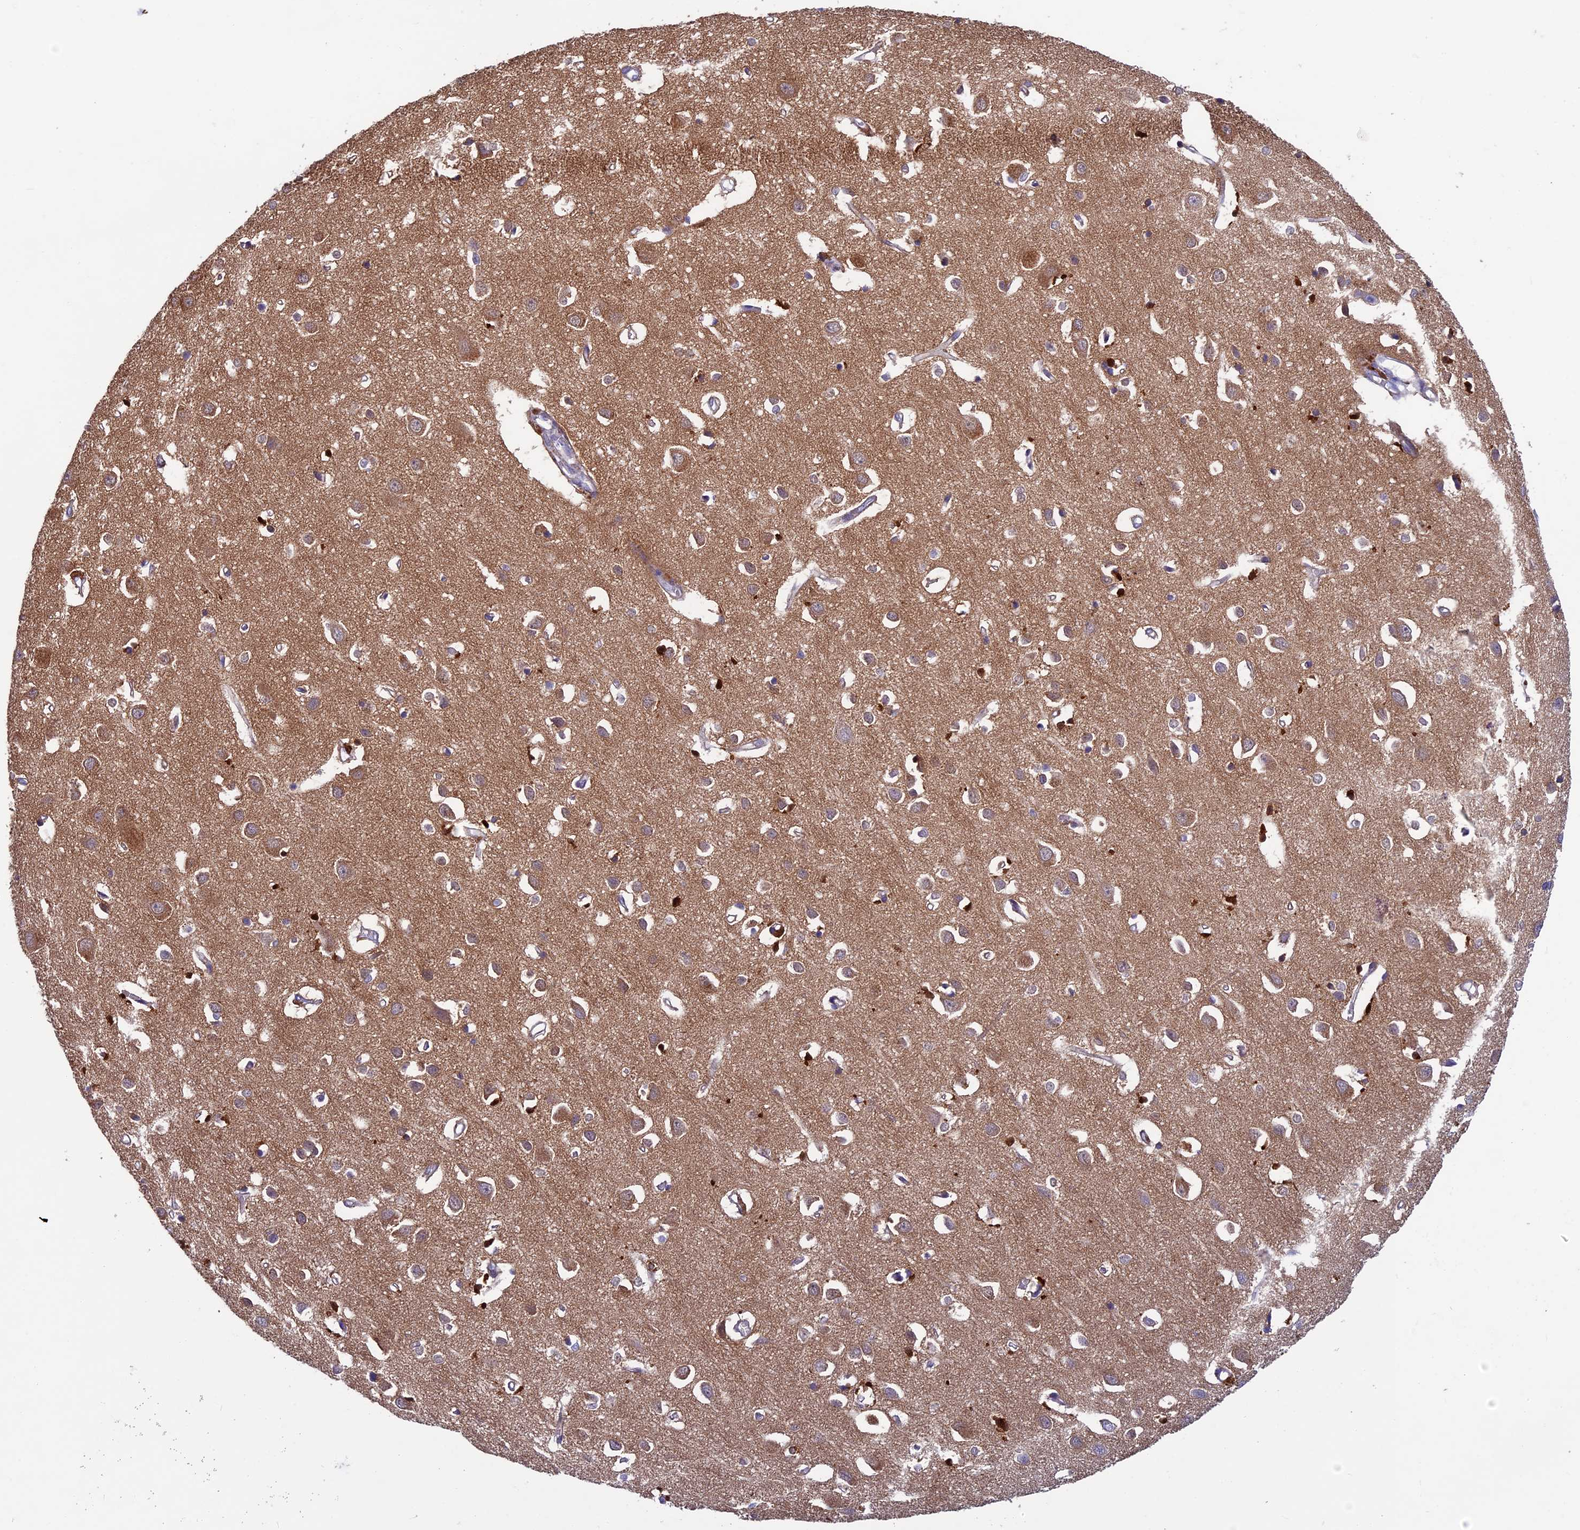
{"staining": {"intensity": "negative", "quantity": "none", "location": "none"}, "tissue": "cerebral cortex", "cell_type": "Endothelial cells", "image_type": "normal", "snomed": [{"axis": "morphology", "description": "Normal tissue, NOS"}, {"axis": "topography", "description": "Cerebral cortex"}], "caption": "The photomicrograph exhibits no significant positivity in endothelial cells of cerebral cortex. The staining is performed using DAB (3,3'-diaminobenzidine) brown chromogen with nuclei counter-stained in using hematoxylin.", "gene": "MFSD12", "patient": {"sex": "female", "age": 64}}